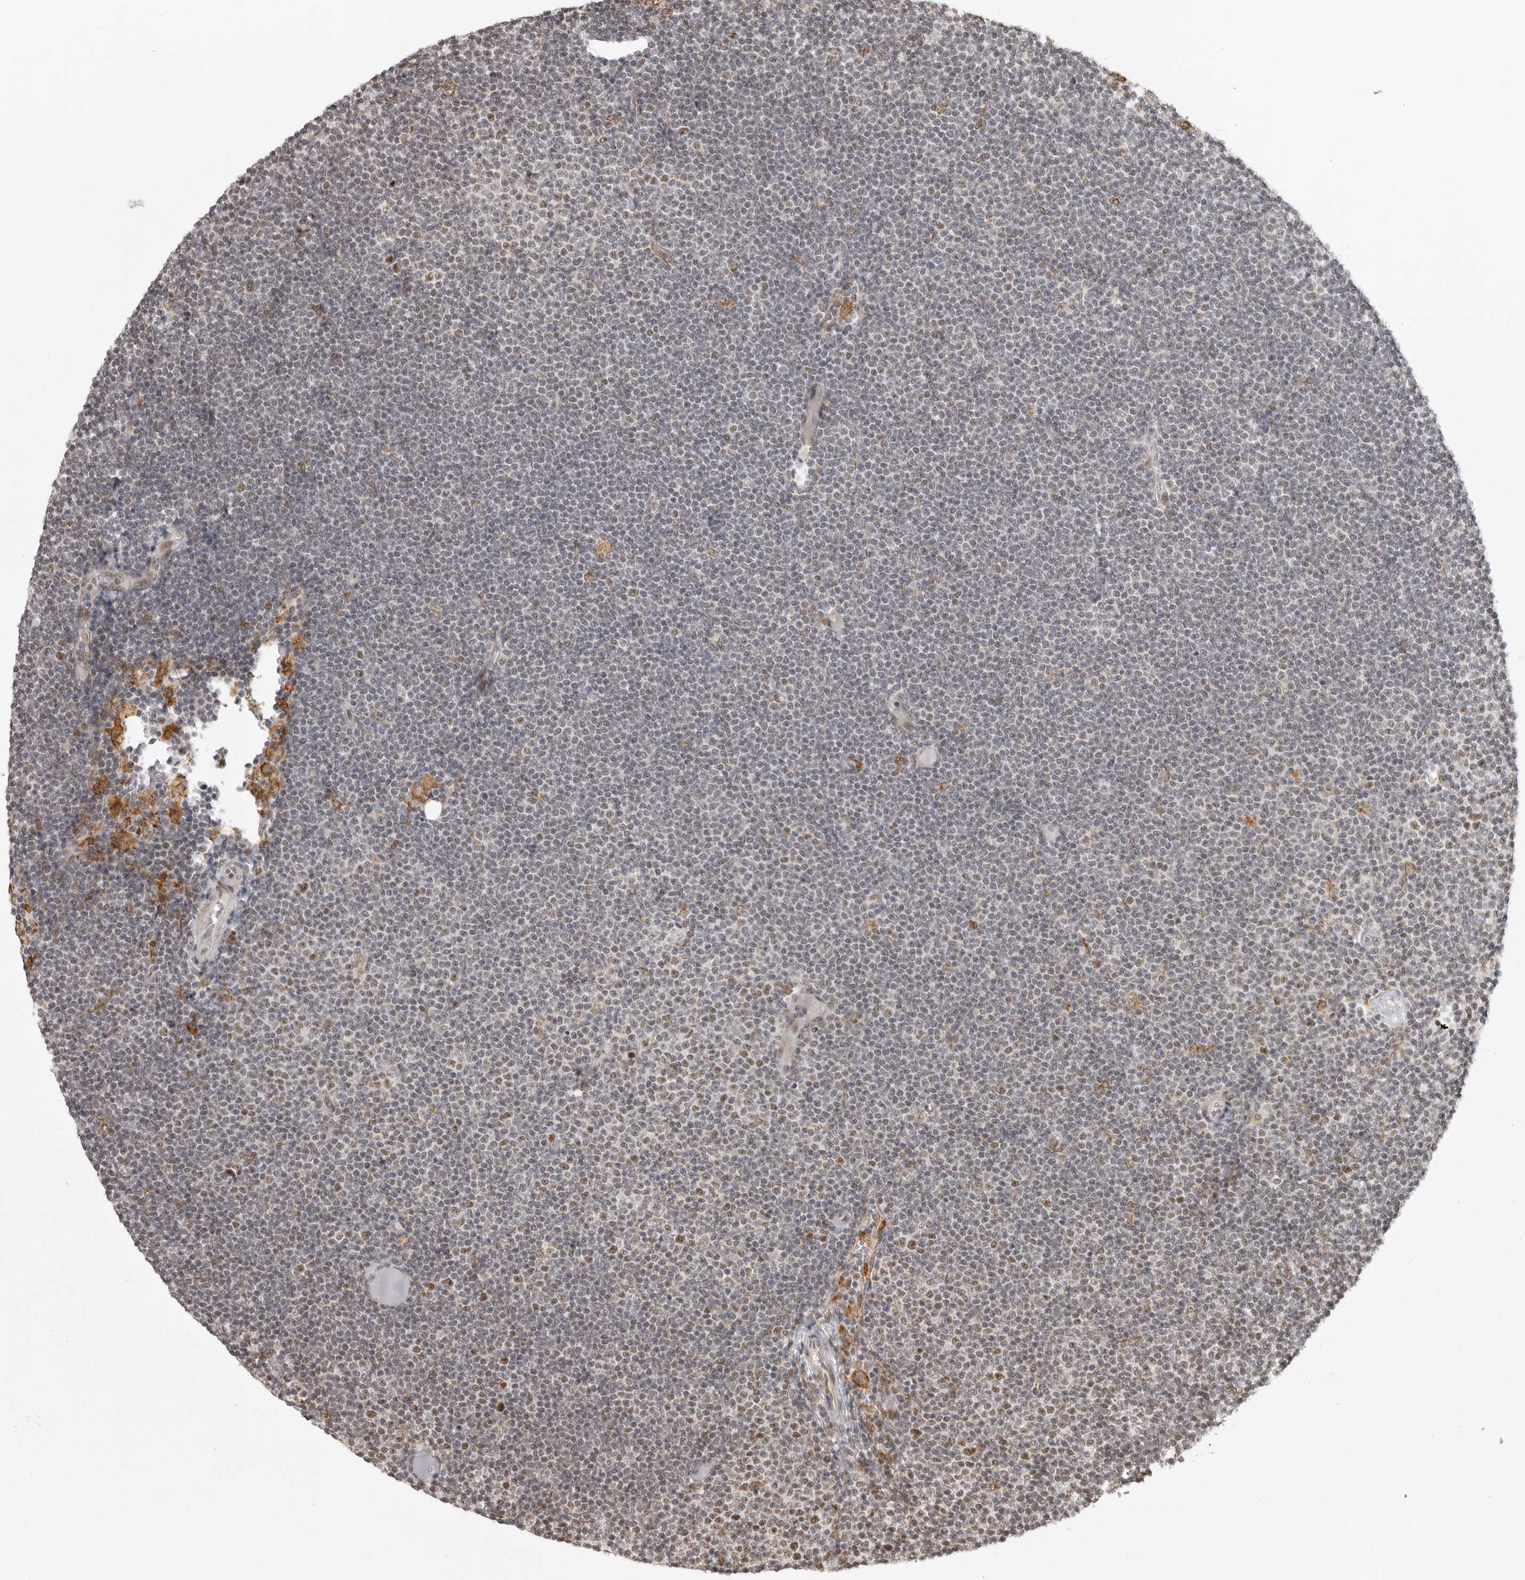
{"staining": {"intensity": "weak", "quantity": "<25%", "location": "nuclear"}, "tissue": "lymphoma", "cell_type": "Tumor cells", "image_type": "cancer", "snomed": [{"axis": "morphology", "description": "Malignant lymphoma, non-Hodgkin's type, Low grade"}, {"axis": "topography", "description": "Lymph node"}], "caption": "Immunohistochemical staining of lymphoma displays no significant staining in tumor cells. (IHC, brightfield microscopy, high magnification).", "gene": "ISG20L2", "patient": {"sex": "female", "age": 53}}